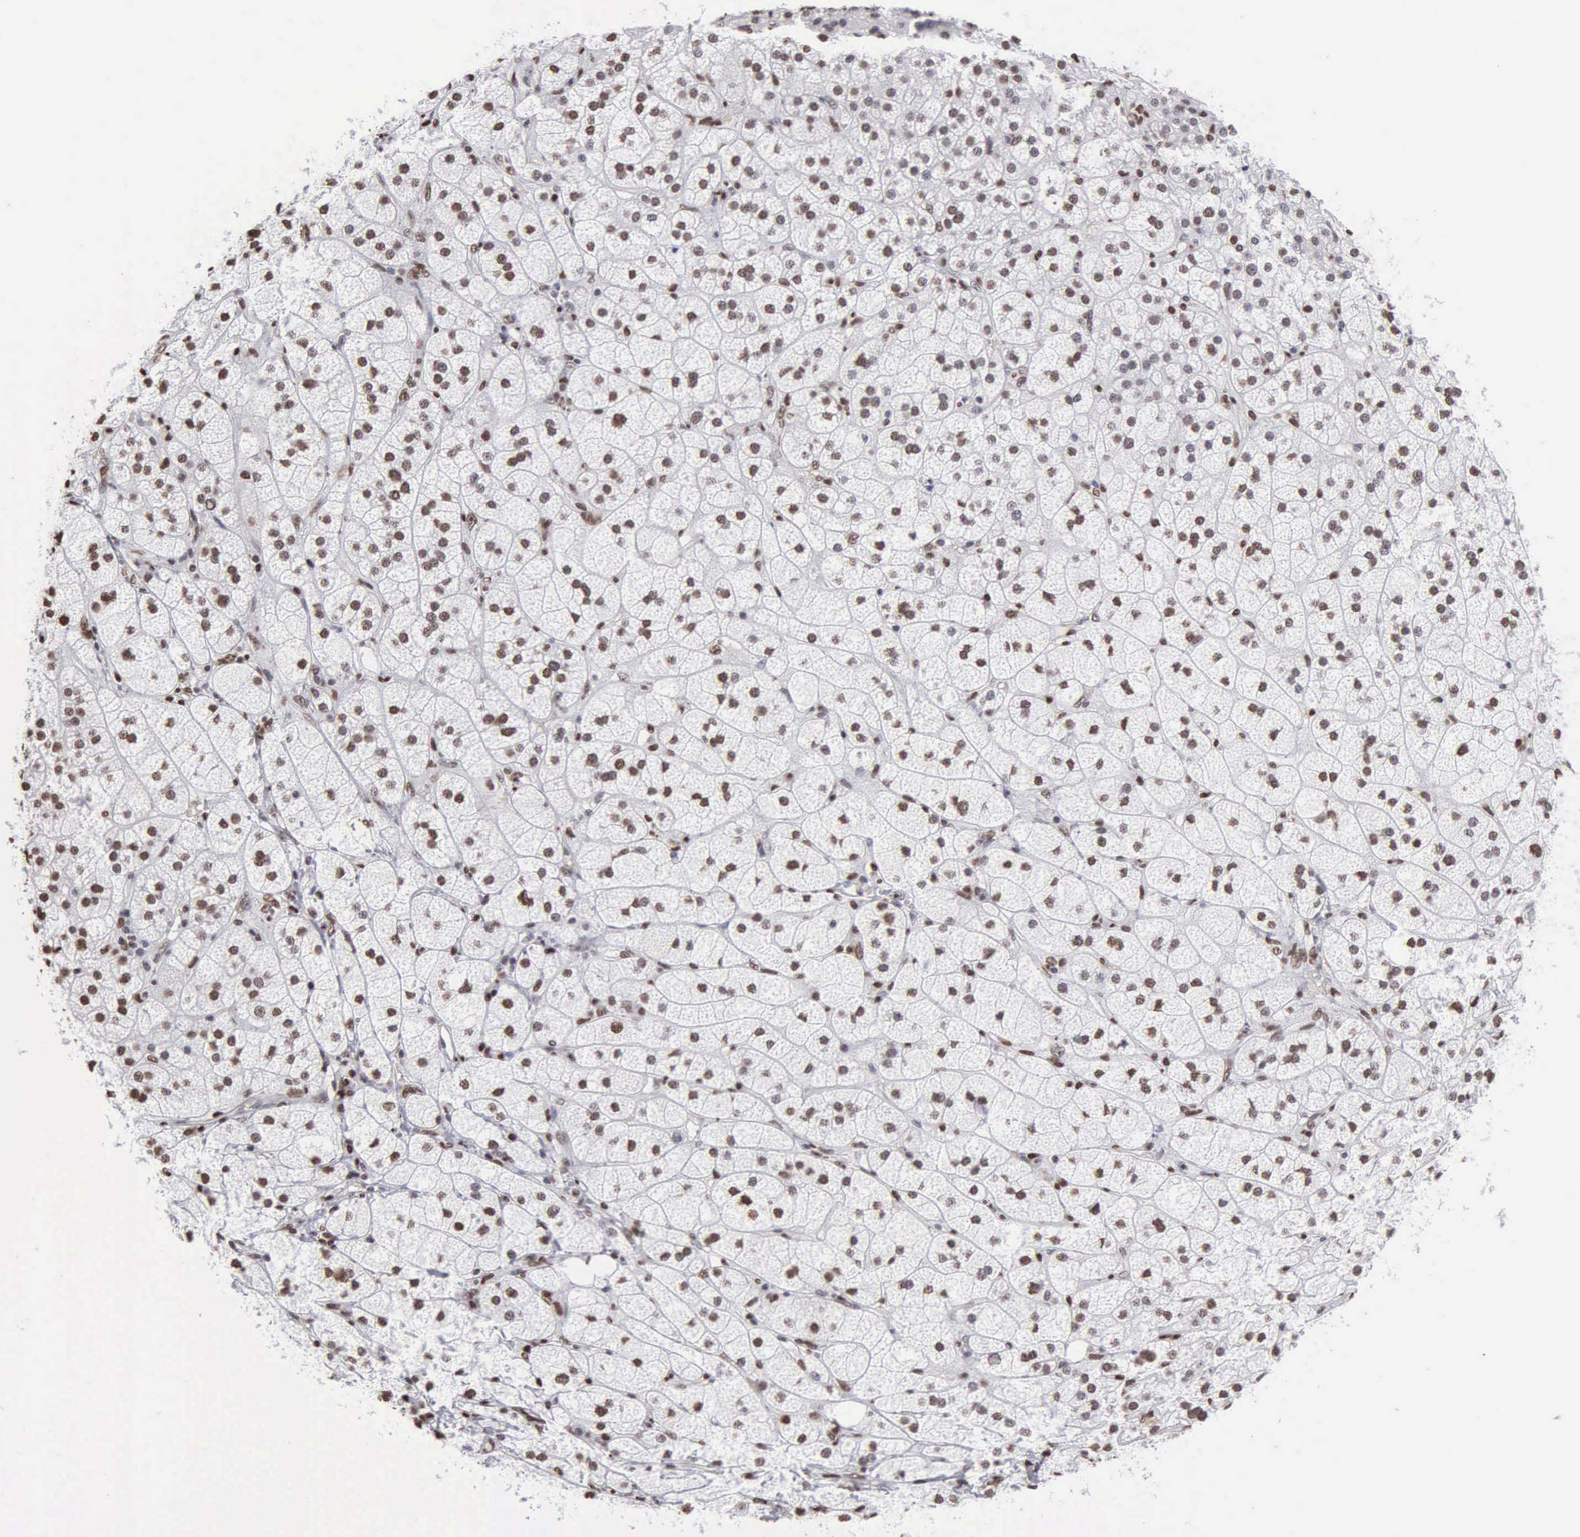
{"staining": {"intensity": "strong", "quantity": ">75%", "location": "nuclear"}, "tissue": "adrenal gland", "cell_type": "Glandular cells", "image_type": "normal", "snomed": [{"axis": "morphology", "description": "Normal tissue, NOS"}, {"axis": "topography", "description": "Adrenal gland"}], "caption": "Protein expression analysis of unremarkable human adrenal gland reveals strong nuclear staining in about >75% of glandular cells. (Stains: DAB in brown, nuclei in blue, Microscopy: brightfield microscopy at high magnification).", "gene": "CCNG1", "patient": {"sex": "female", "age": 60}}